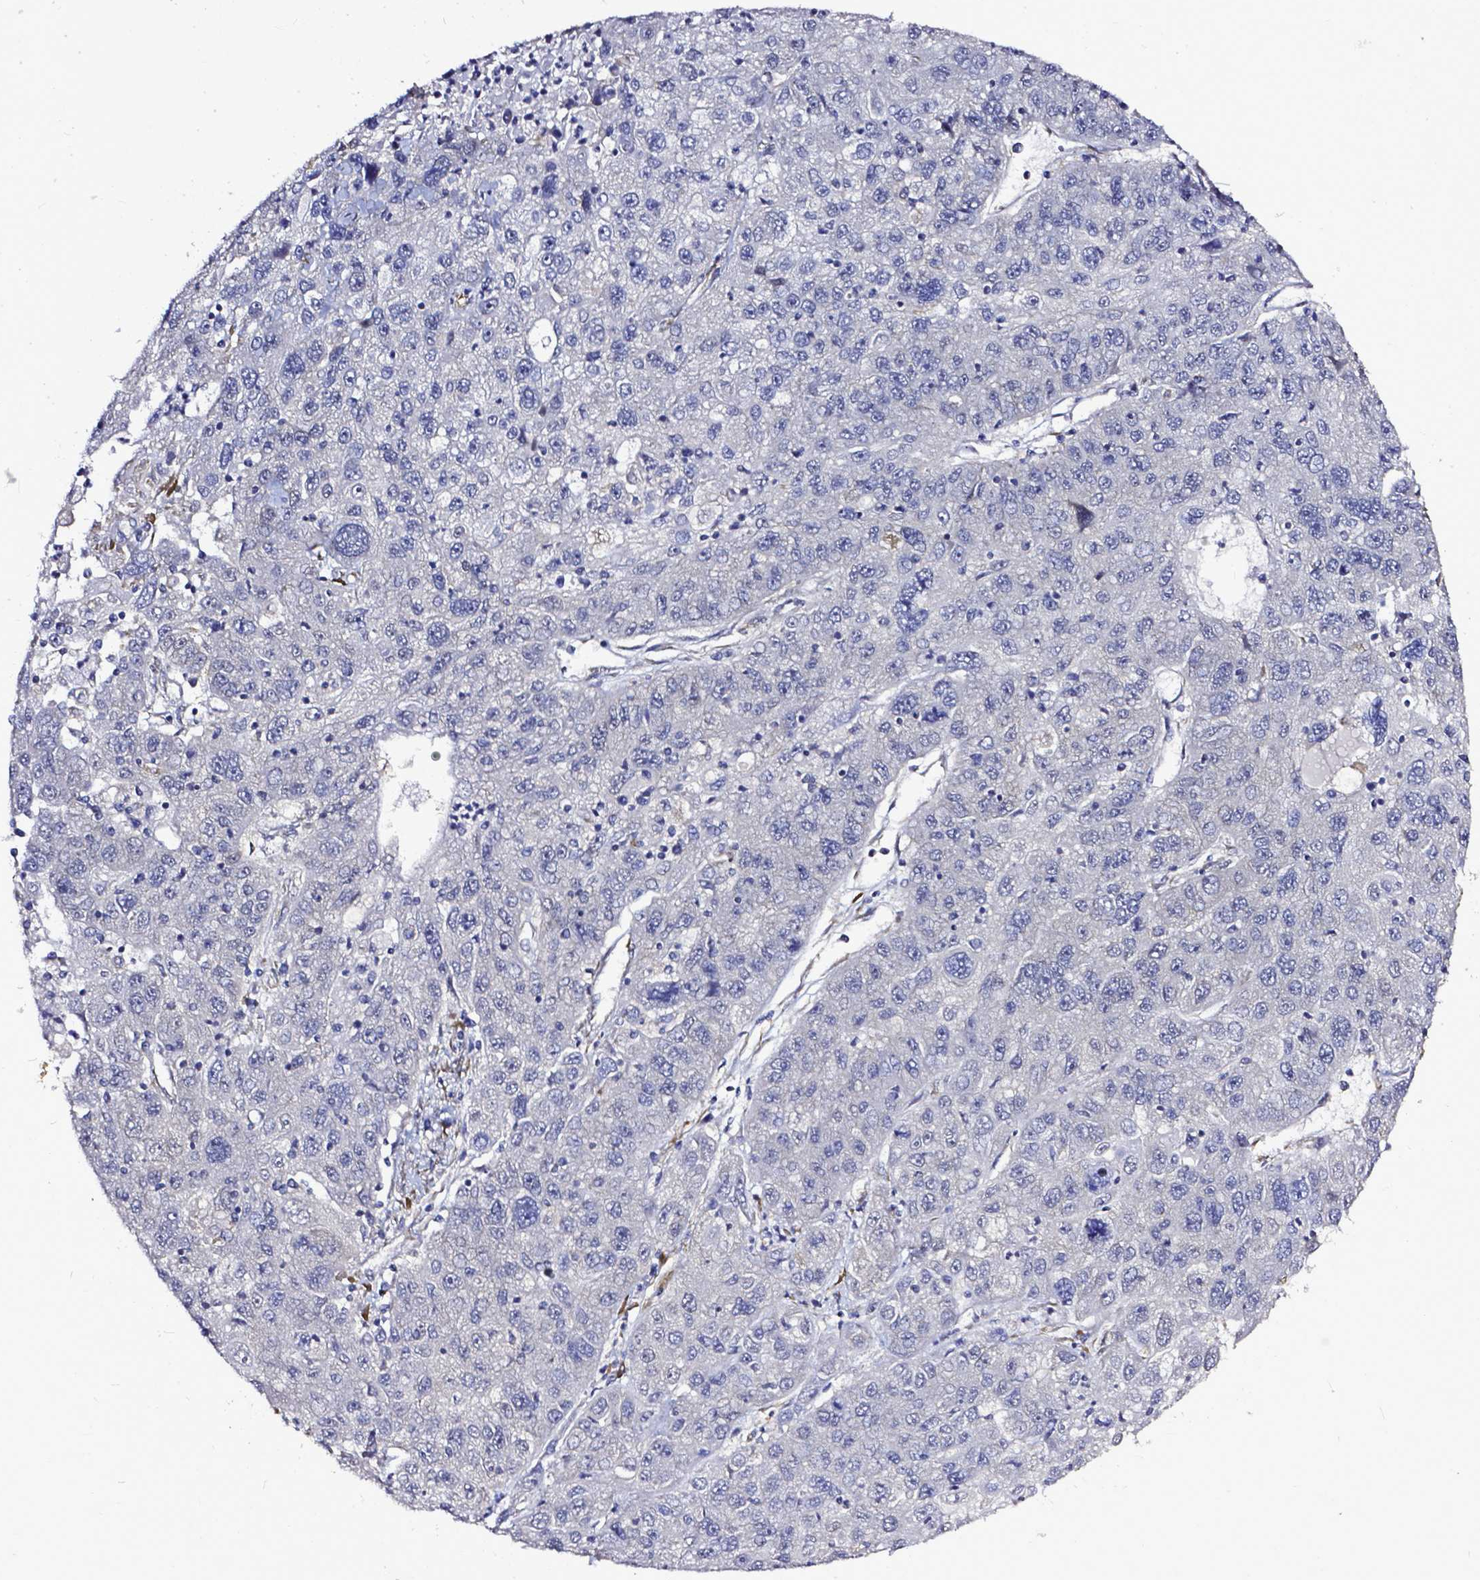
{"staining": {"intensity": "negative", "quantity": "none", "location": "none"}, "tissue": "stomach cancer", "cell_type": "Tumor cells", "image_type": "cancer", "snomed": [{"axis": "morphology", "description": "Adenocarcinoma, NOS"}, {"axis": "topography", "description": "Stomach"}], "caption": "An image of human stomach adenocarcinoma is negative for staining in tumor cells.", "gene": "OTUB1", "patient": {"sex": "male", "age": 56}}